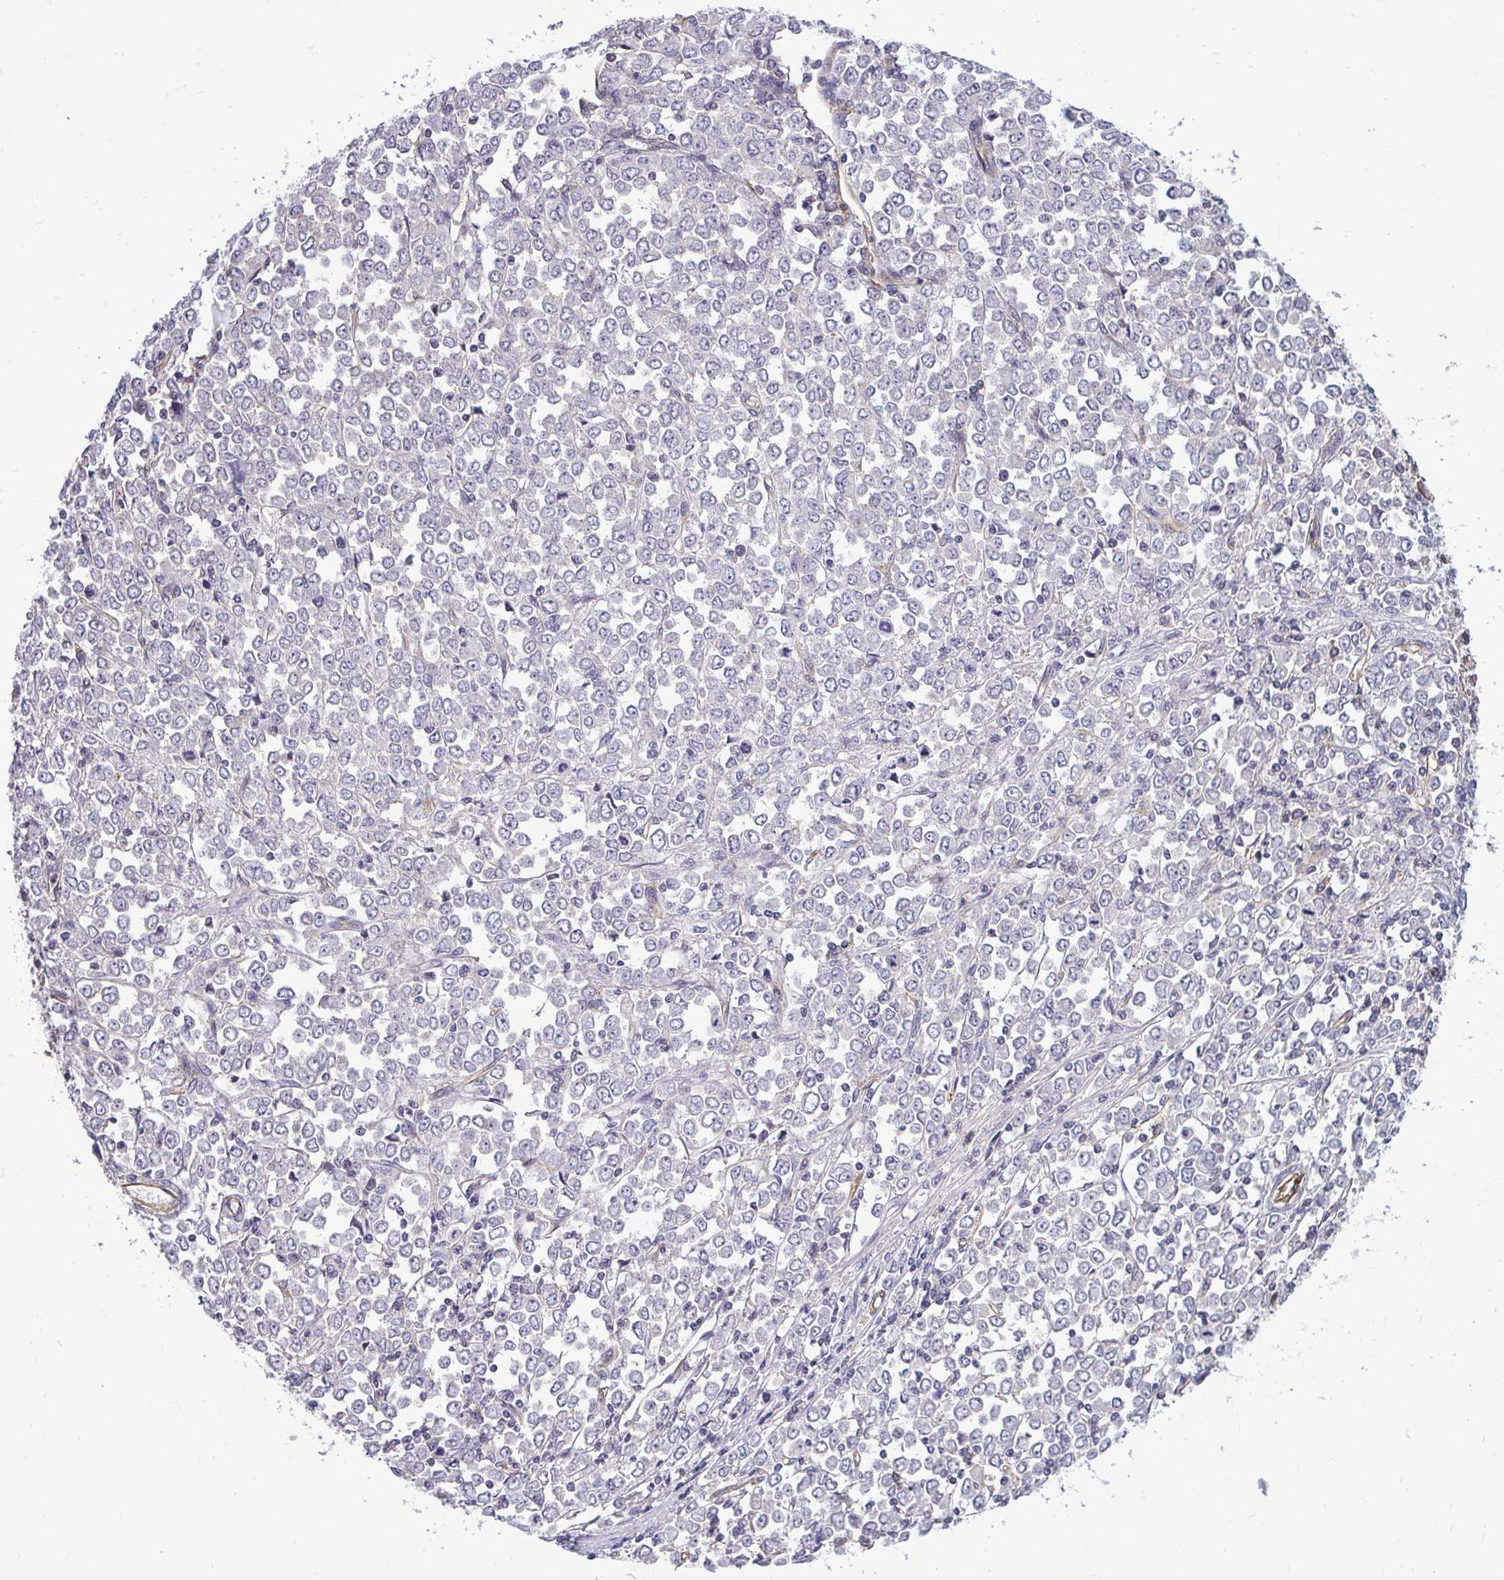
{"staining": {"intensity": "negative", "quantity": "none", "location": "none"}, "tissue": "stomach cancer", "cell_type": "Tumor cells", "image_type": "cancer", "snomed": [{"axis": "morphology", "description": "Adenocarcinoma, NOS"}, {"axis": "topography", "description": "Stomach, upper"}], "caption": "A high-resolution micrograph shows immunohistochemistry (IHC) staining of stomach cancer (adenocarcinoma), which displays no significant expression in tumor cells.", "gene": "FUT10", "patient": {"sex": "male", "age": 70}}